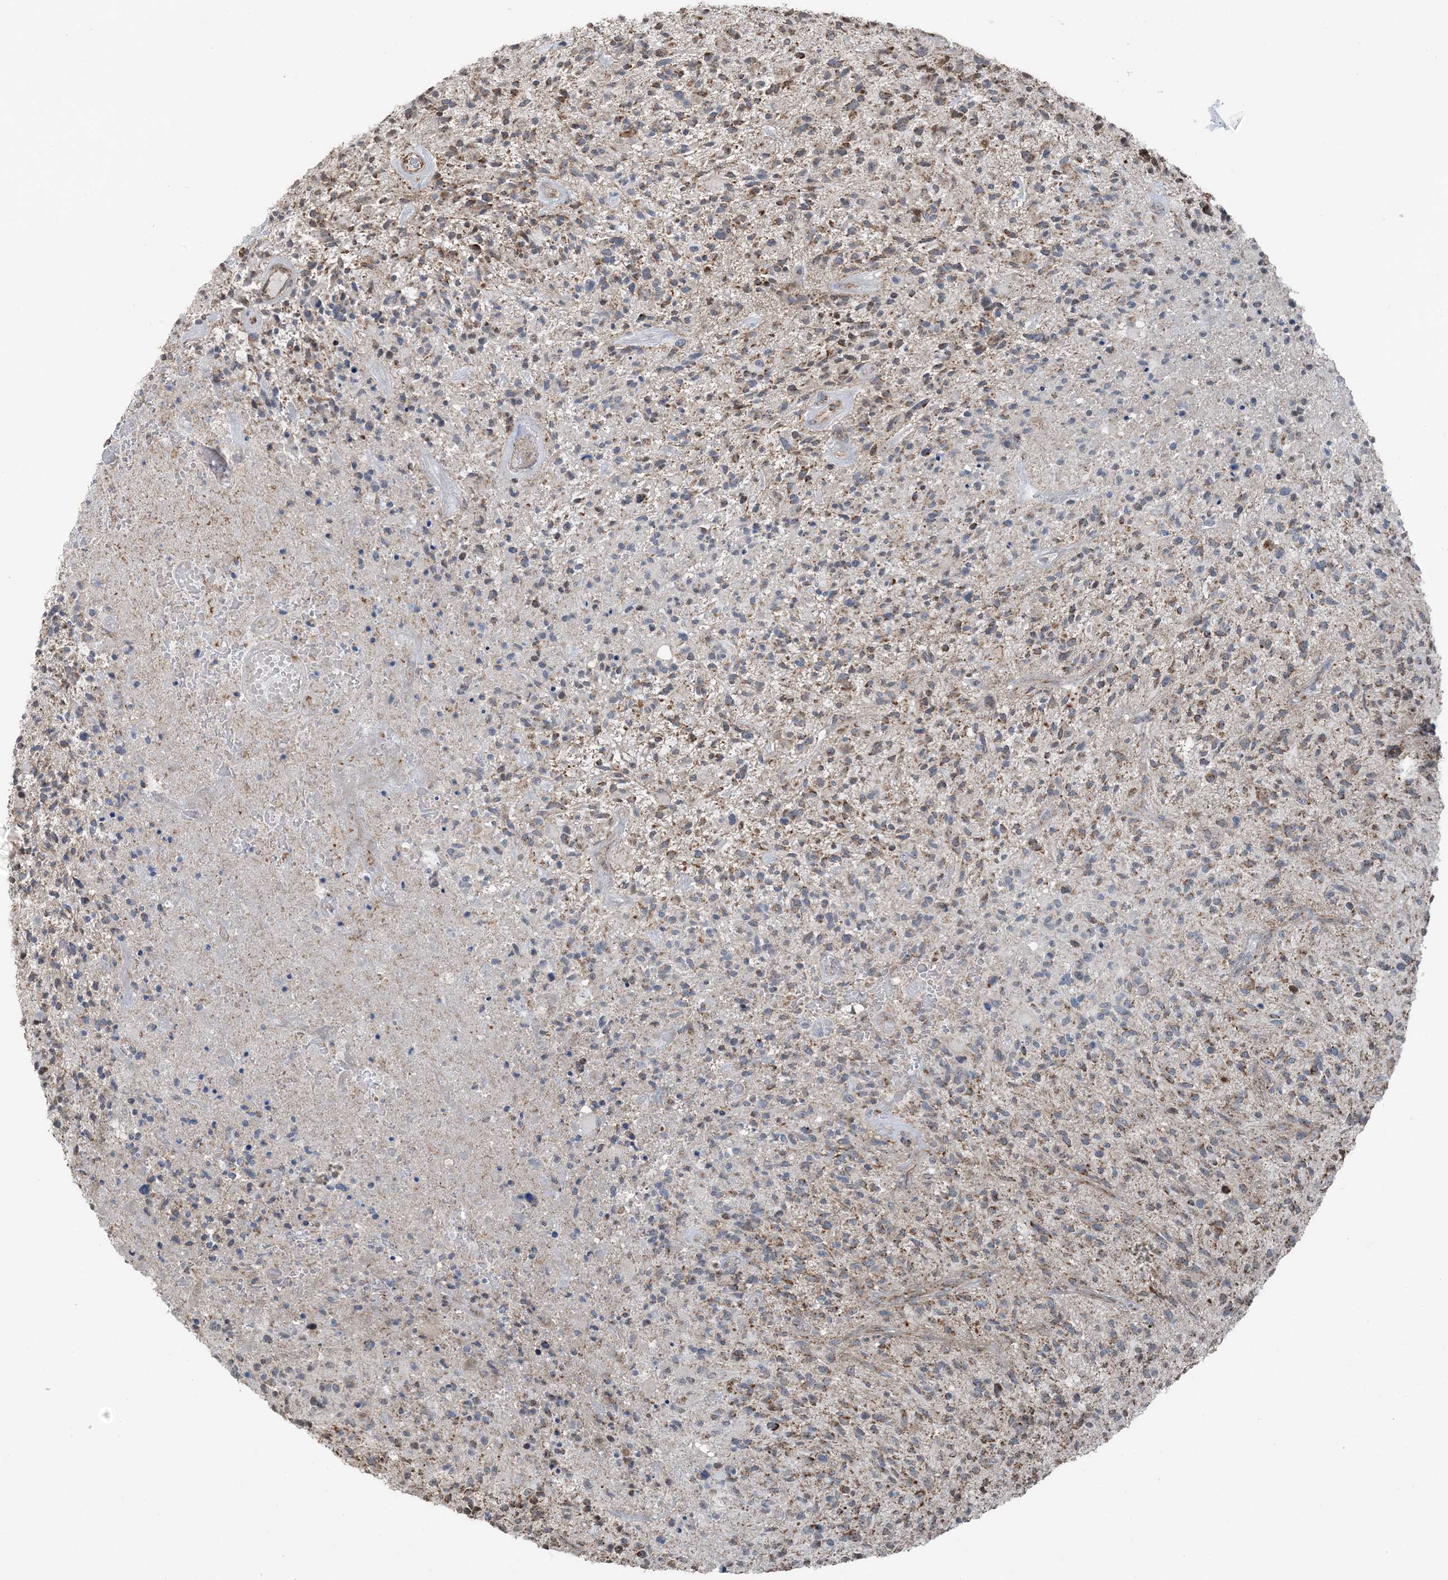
{"staining": {"intensity": "moderate", "quantity": "25%-75%", "location": "cytoplasmic/membranous"}, "tissue": "glioma", "cell_type": "Tumor cells", "image_type": "cancer", "snomed": [{"axis": "morphology", "description": "Glioma, malignant, High grade"}, {"axis": "topography", "description": "Brain"}], "caption": "IHC photomicrograph of neoplastic tissue: glioma stained using immunohistochemistry (IHC) exhibits medium levels of moderate protein expression localized specifically in the cytoplasmic/membranous of tumor cells, appearing as a cytoplasmic/membranous brown color.", "gene": "PILRB", "patient": {"sex": "male", "age": 47}}